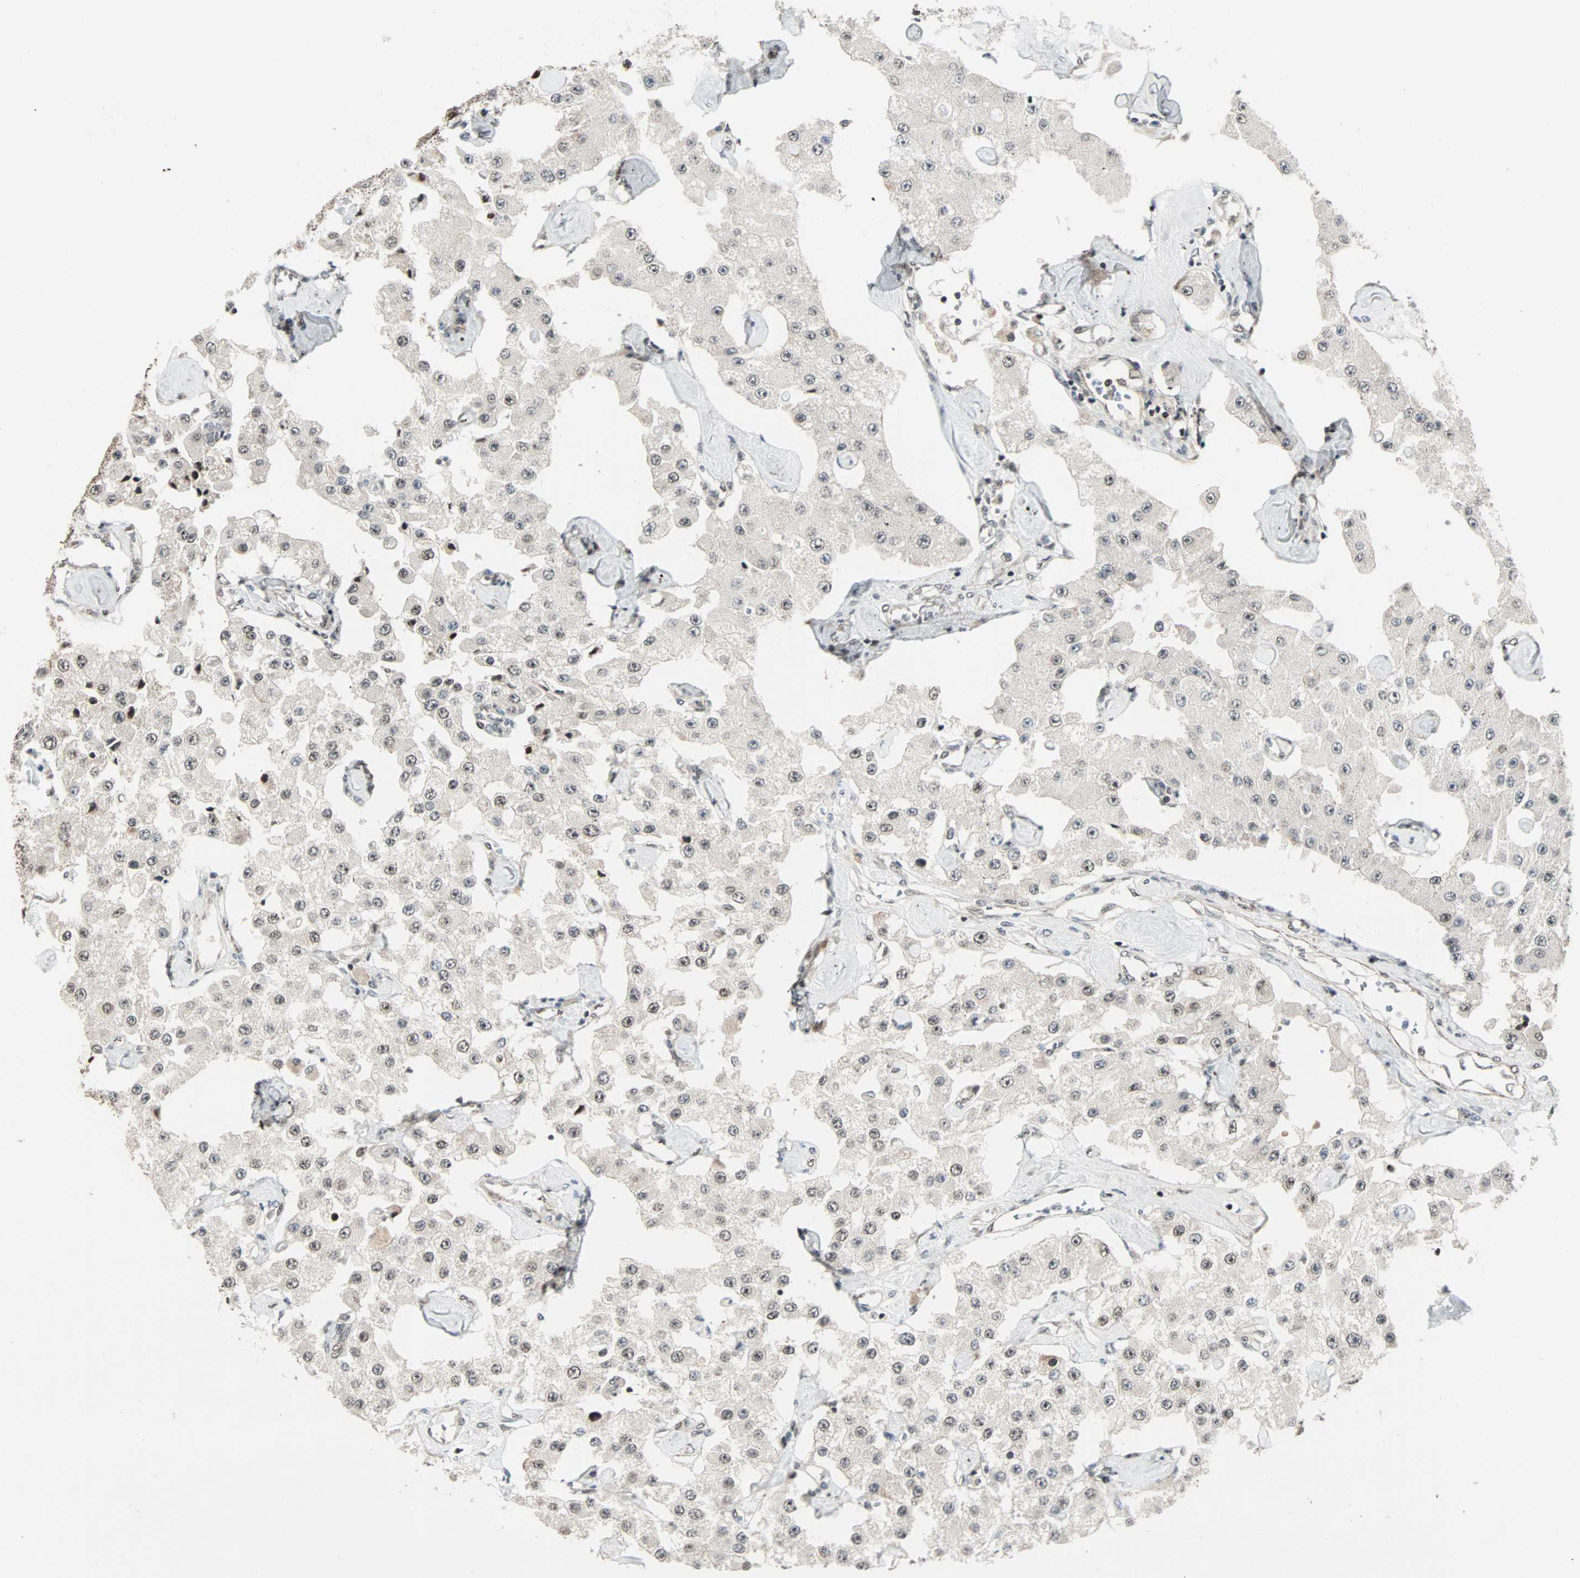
{"staining": {"intensity": "weak", "quantity": "<25%", "location": "nuclear"}, "tissue": "carcinoid", "cell_type": "Tumor cells", "image_type": "cancer", "snomed": [{"axis": "morphology", "description": "Carcinoid, malignant, NOS"}, {"axis": "topography", "description": "Pancreas"}], "caption": "Immunohistochemistry of human carcinoid demonstrates no expression in tumor cells.", "gene": "CBX4", "patient": {"sex": "male", "age": 41}}